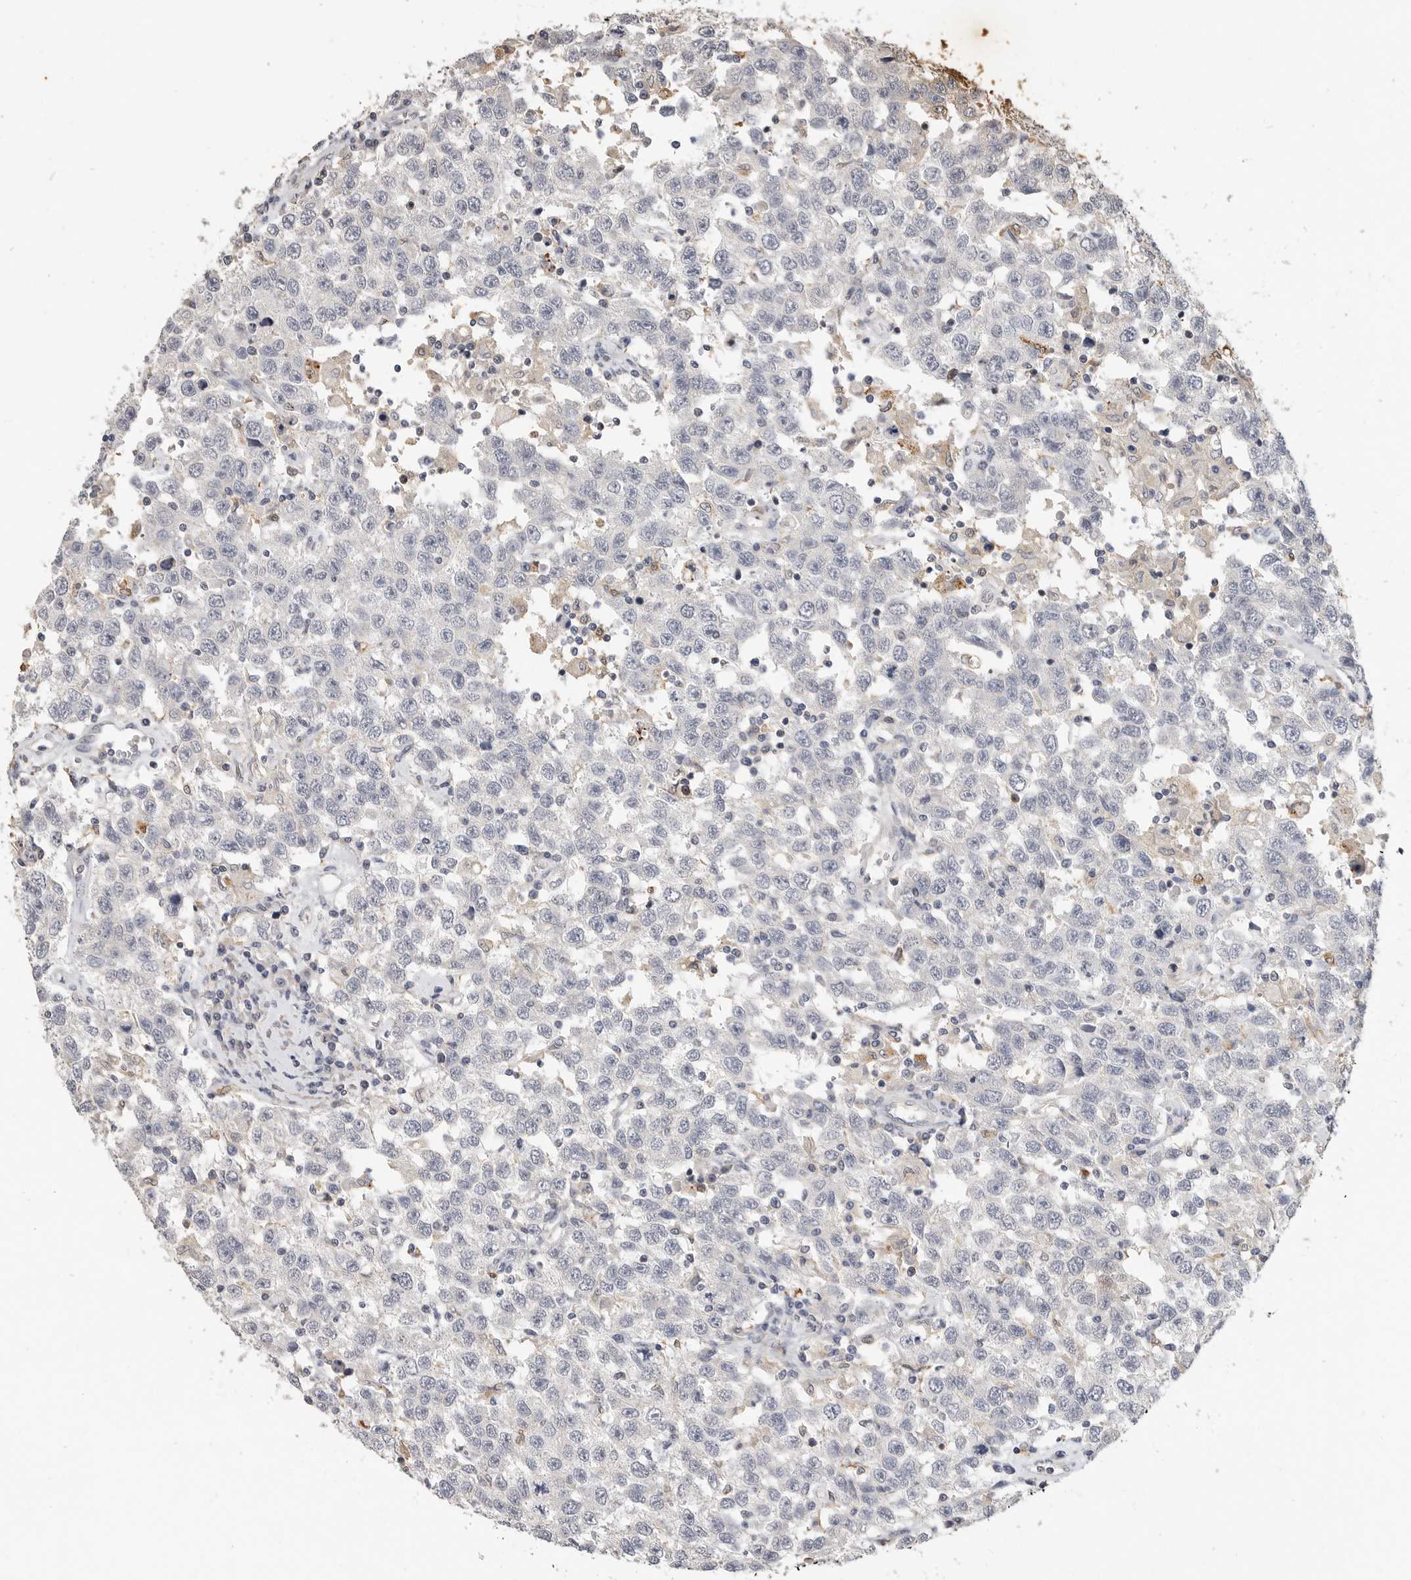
{"staining": {"intensity": "negative", "quantity": "none", "location": "none"}, "tissue": "testis cancer", "cell_type": "Tumor cells", "image_type": "cancer", "snomed": [{"axis": "morphology", "description": "Seminoma, NOS"}, {"axis": "topography", "description": "Testis"}], "caption": "A micrograph of human testis seminoma is negative for staining in tumor cells.", "gene": "LTBR", "patient": {"sex": "male", "age": 41}}